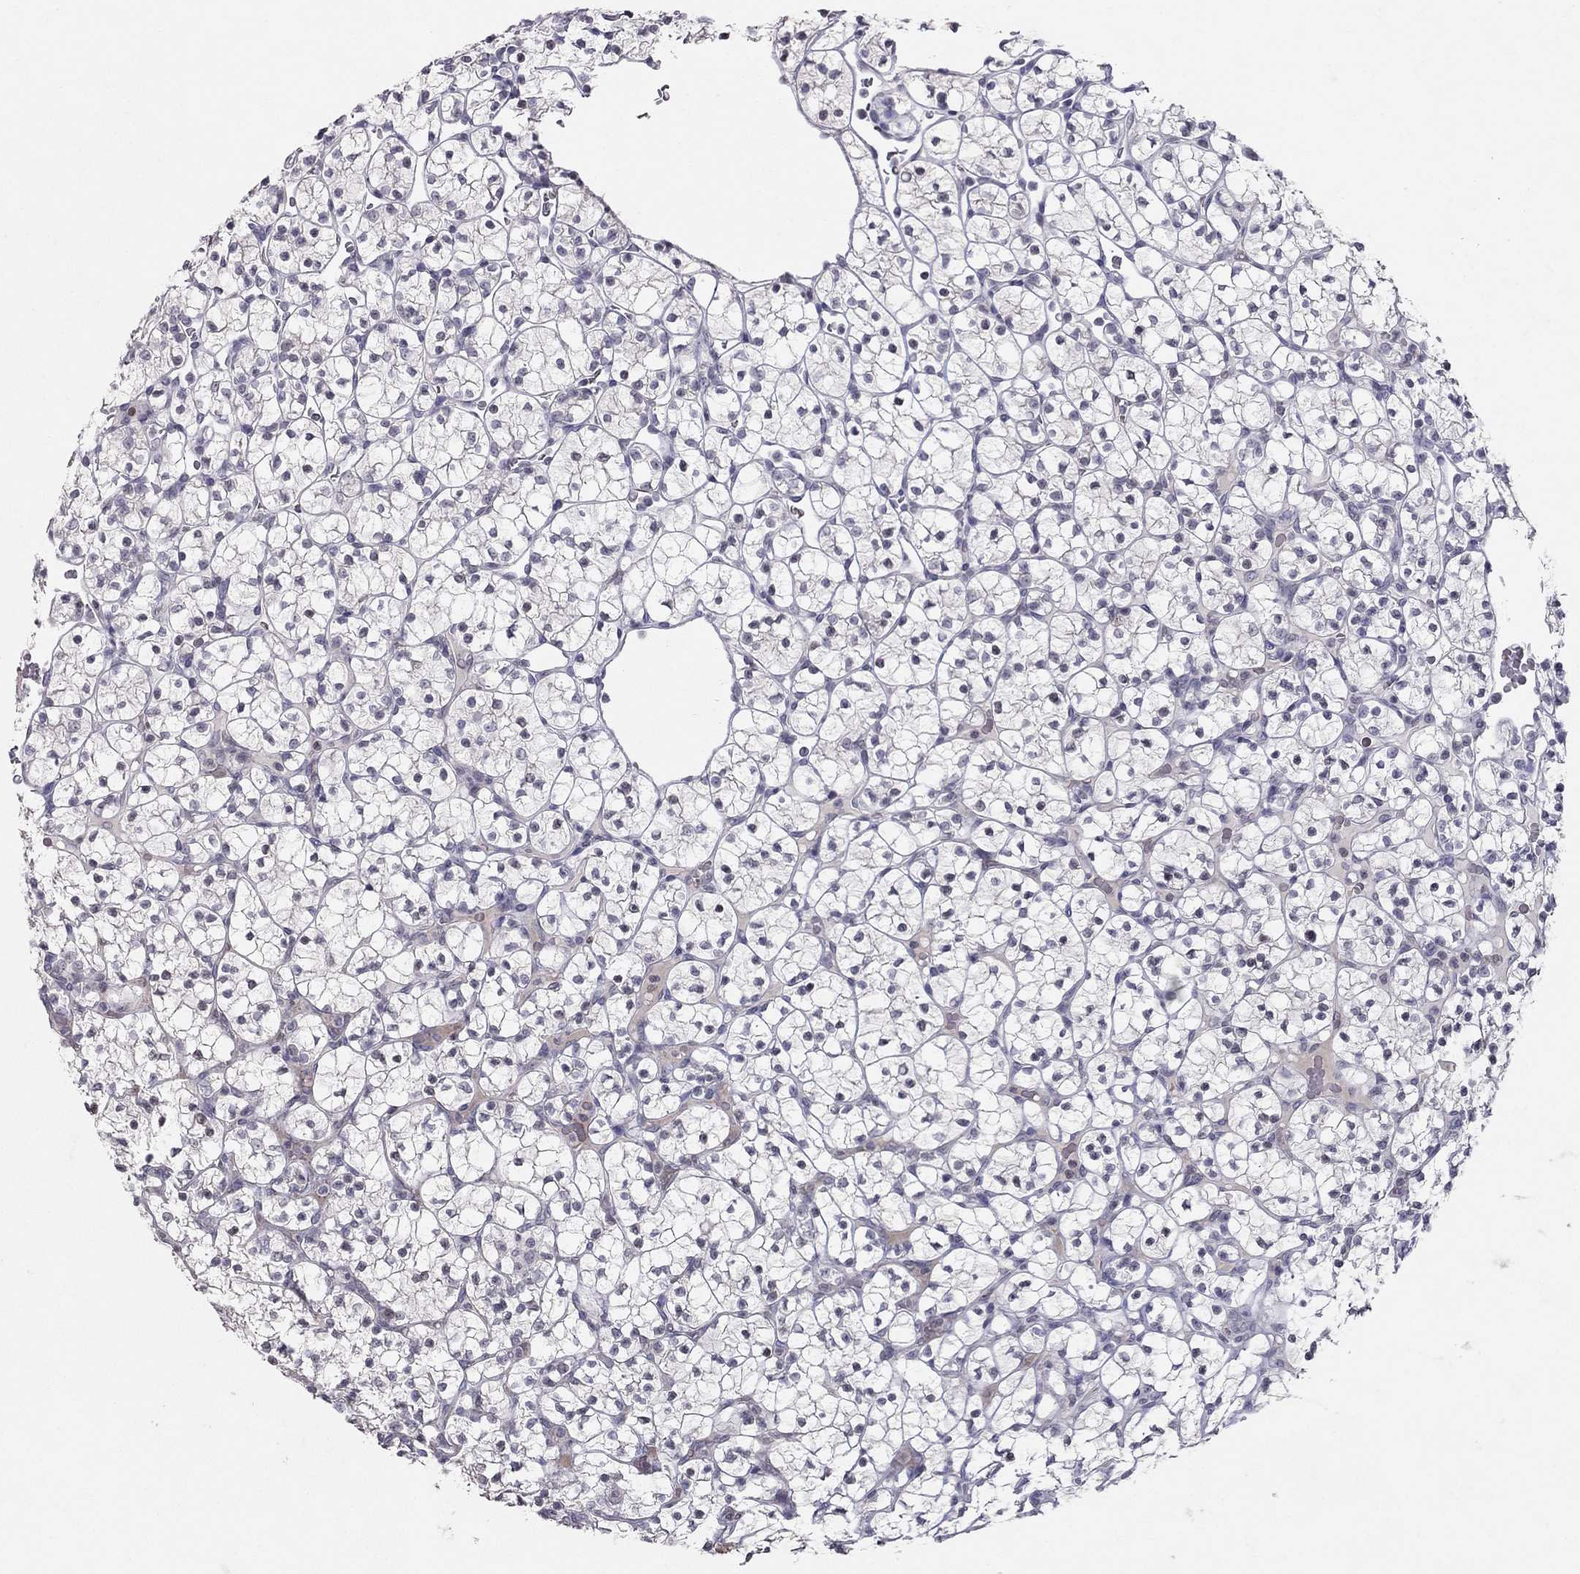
{"staining": {"intensity": "negative", "quantity": "none", "location": "none"}, "tissue": "renal cancer", "cell_type": "Tumor cells", "image_type": "cancer", "snomed": [{"axis": "morphology", "description": "Adenocarcinoma, NOS"}, {"axis": "topography", "description": "Kidney"}], "caption": "A micrograph of renal cancer (adenocarcinoma) stained for a protein shows no brown staining in tumor cells. (IHC, brightfield microscopy, high magnification).", "gene": "TSHB", "patient": {"sex": "female", "age": 89}}